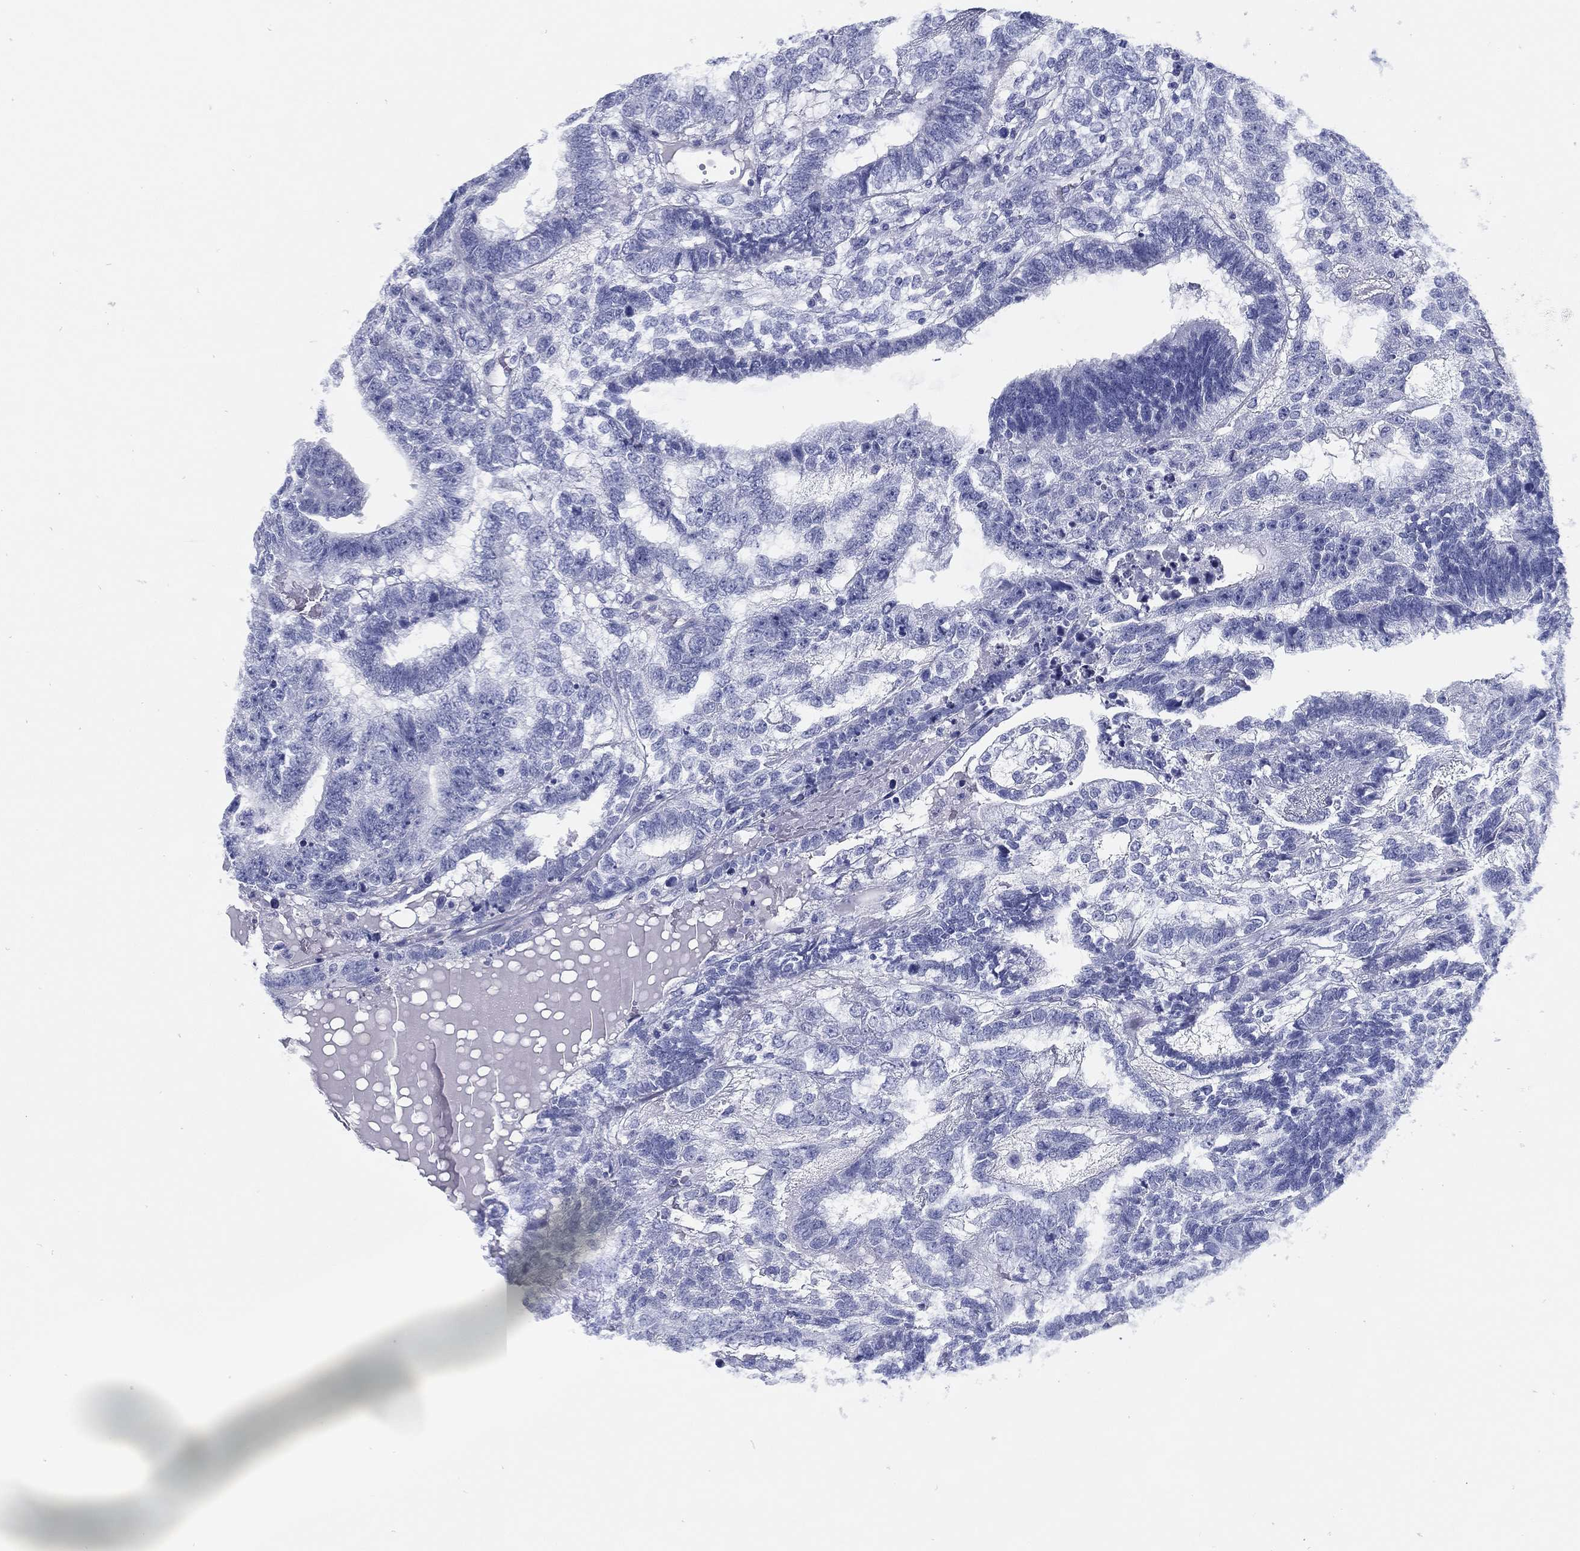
{"staining": {"intensity": "negative", "quantity": "none", "location": "none"}, "tissue": "testis cancer", "cell_type": "Tumor cells", "image_type": "cancer", "snomed": [{"axis": "morphology", "description": "Seminoma, NOS"}, {"axis": "morphology", "description": "Carcinoma, Embryonal, NOS"}, {"axis": "topography", "description": "Testis"}], "caption": "Immunohistochemistry (IHC) image of testis embryonal carcinoma stained for a protein (brown), which displays no staining in tumor cells.", "gene": "TMEM252", "patient": {"sex": "male", "age": 41}}